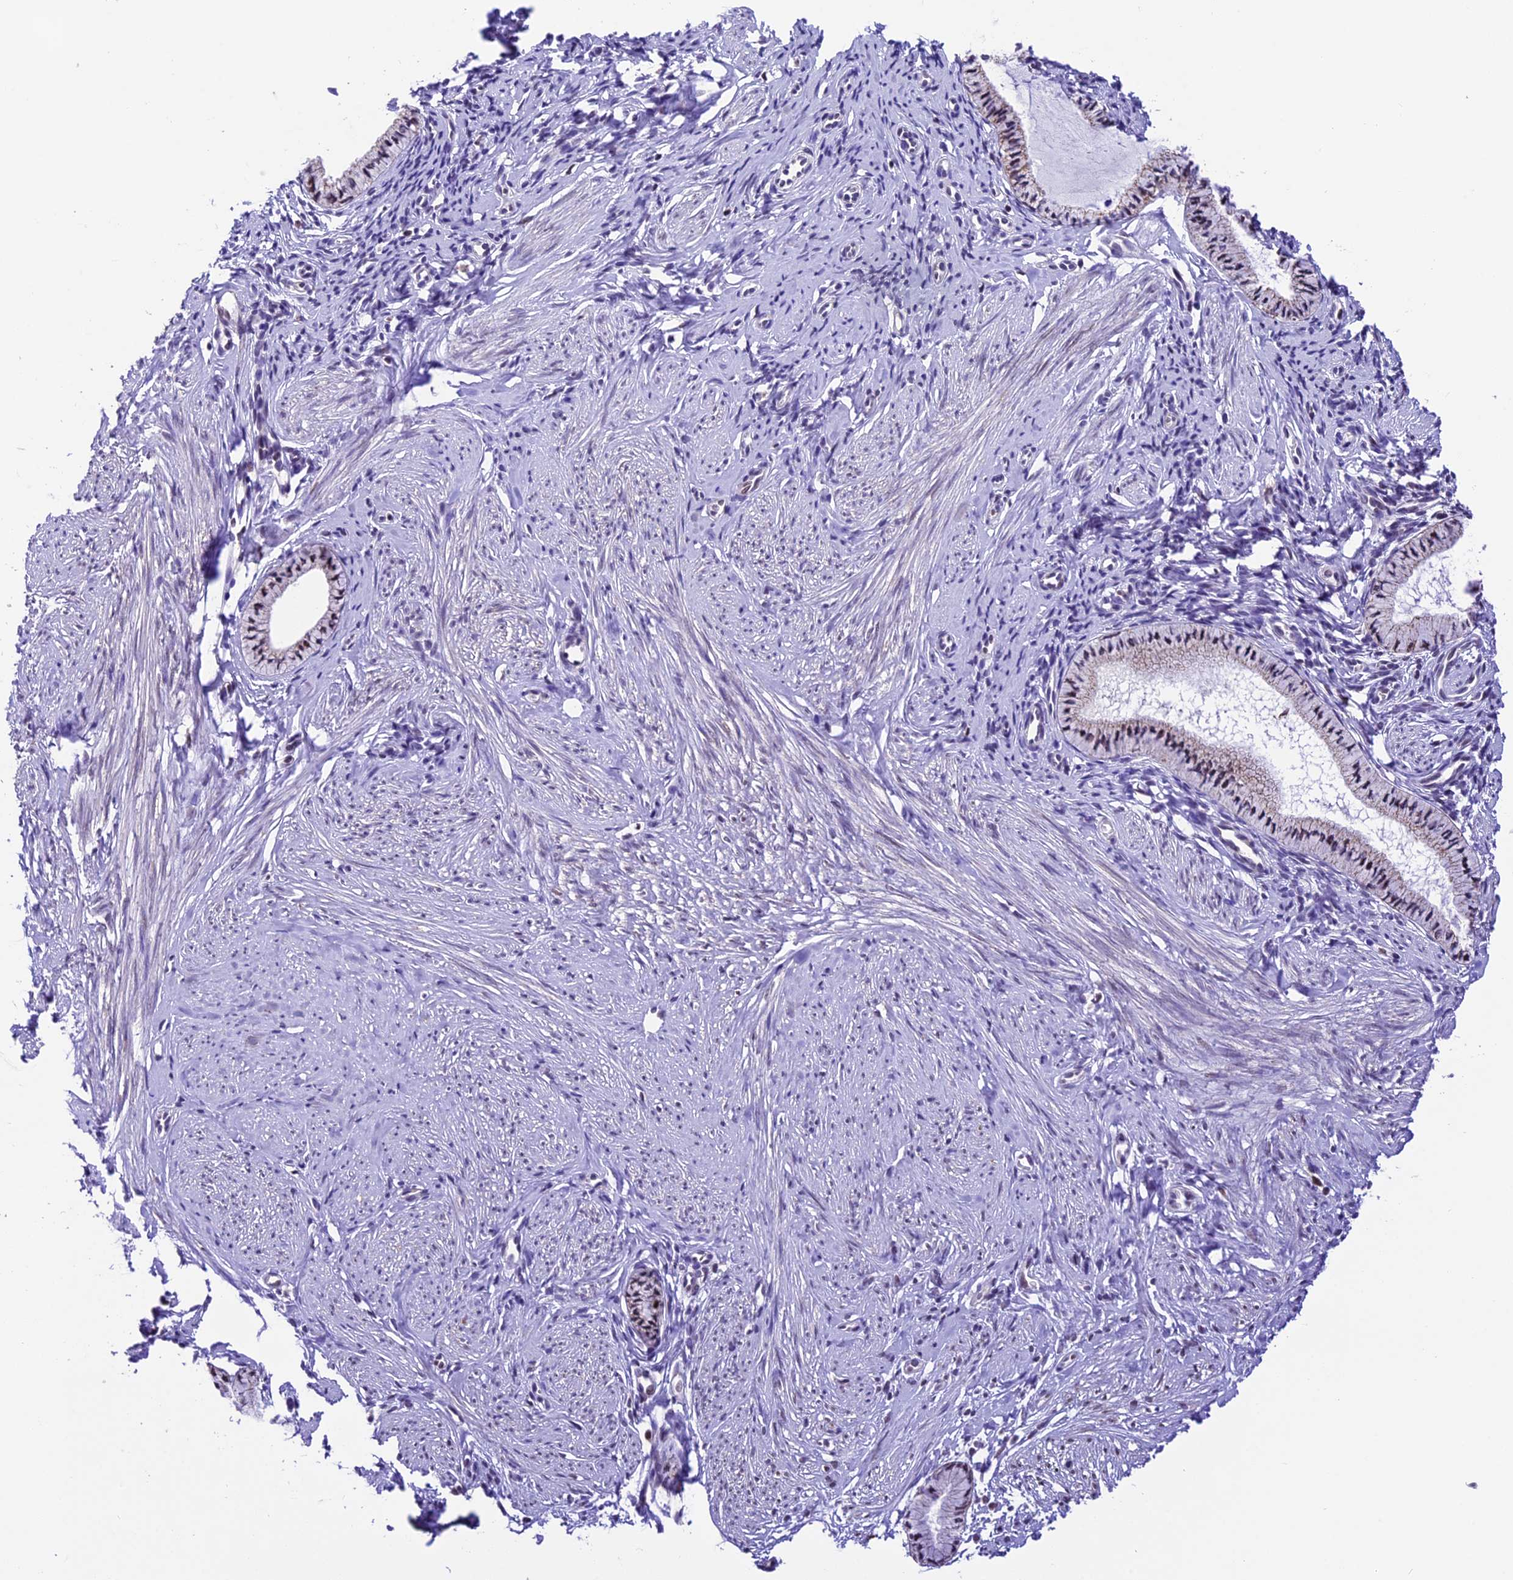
{"staining": {"intensity": "moderate", "quantity": "25%-75%", "location": "cytoplasmic/membranous,nuclear"}, "tissue": "cervix", "cell_type": "Glandular cells", "image_type": "normal", "snomed": [{"axis": "morphology", "description": "Normal tissue, NOS"}, {"axis": "topography", "description": "Cervix"}], "caption": "Protein expression analysis of unremarkable cervix demonstrates moderate cytoplasmic/membranous,nuclear expression in approximately 25%-75% of glandular cells. (DAB = brown stain, brightfield microscopy at high magnification).", "gene": "CARS2", "patient": {"sex": "female", "age": 57}}